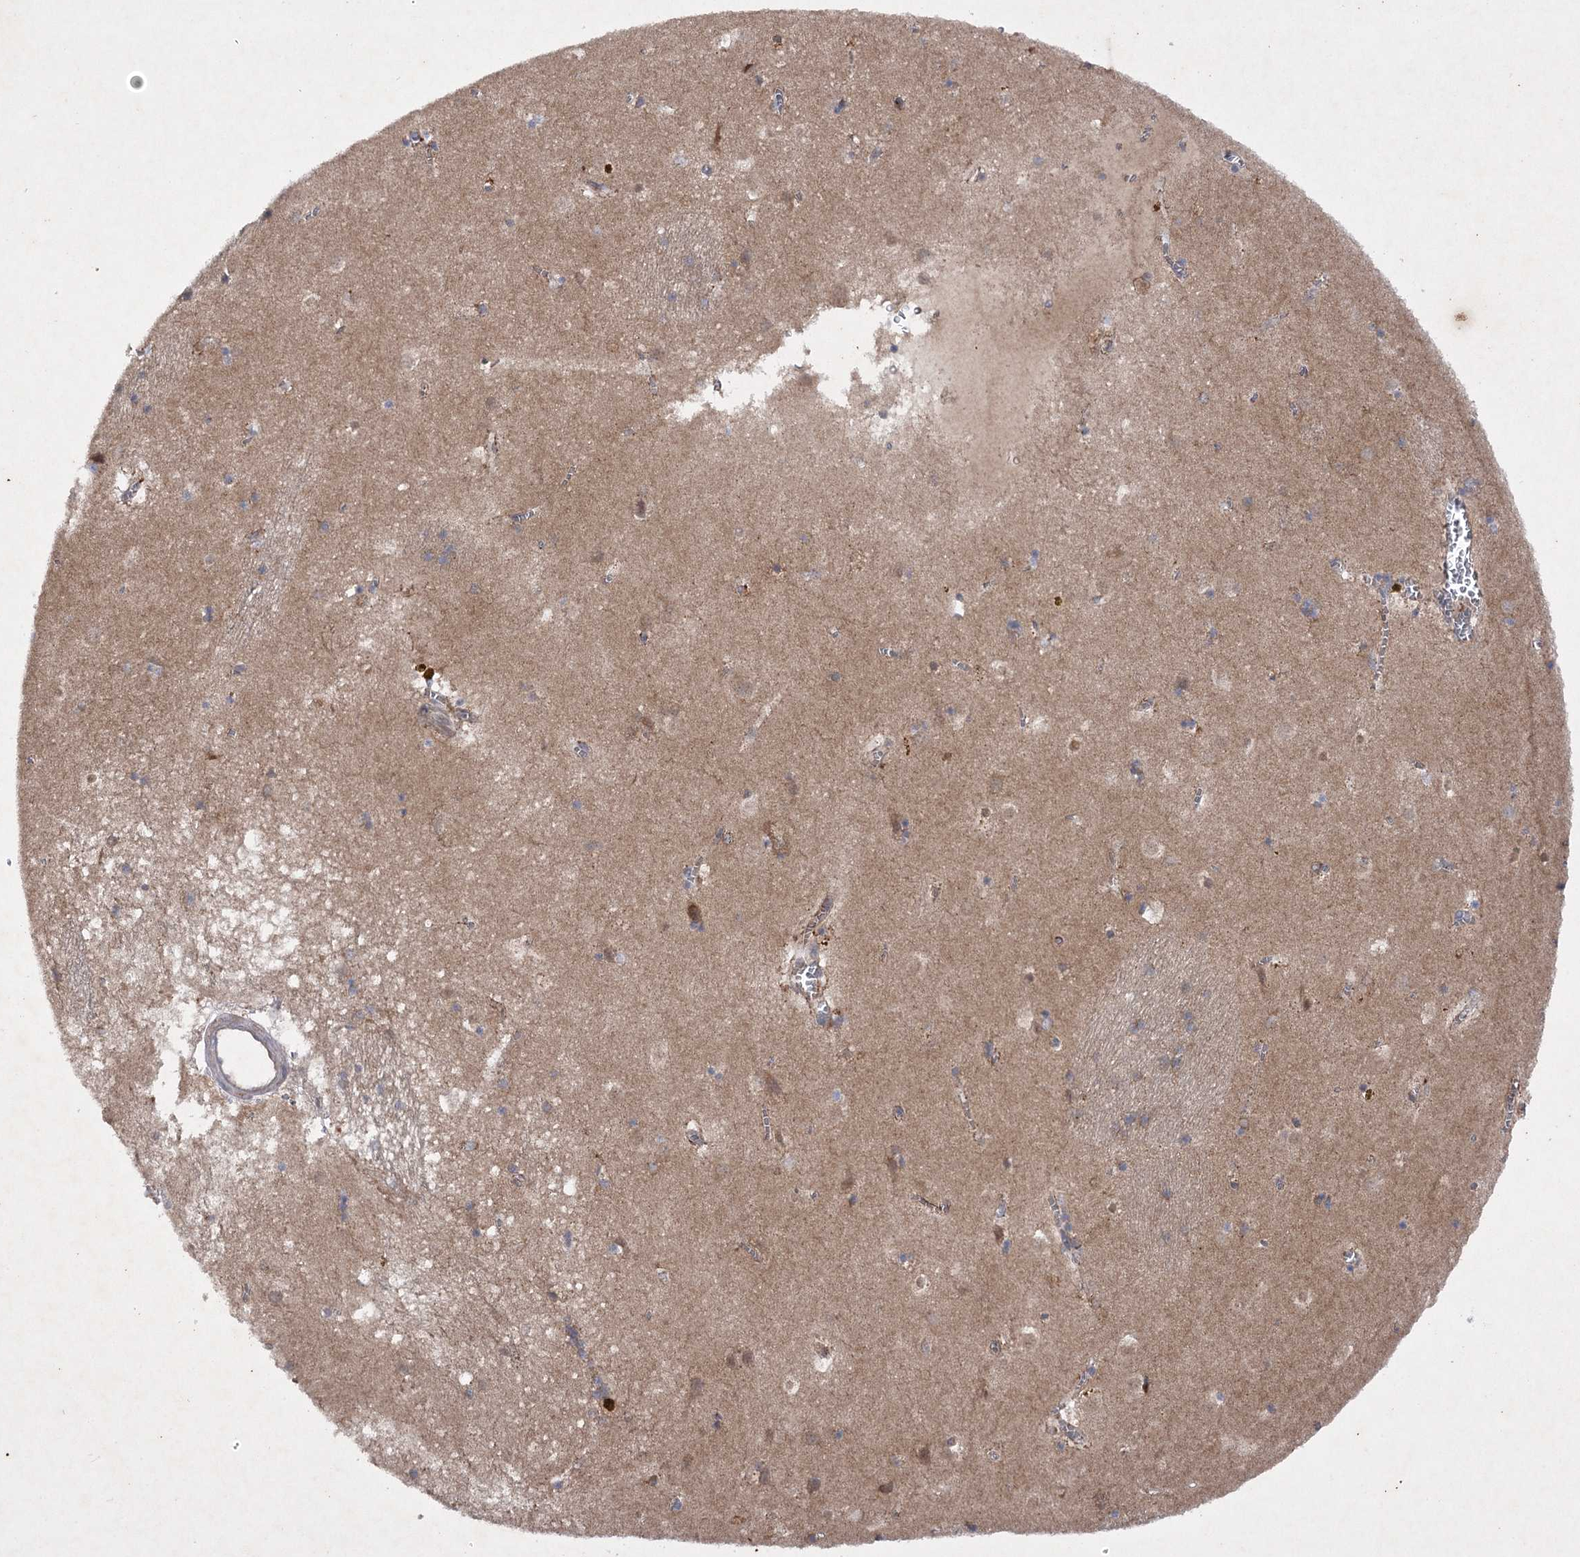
{"staining": {"intensity": "weak", "quantity": "<25%", "location": "cytoplasmic/membranous"}, "tissue": "caudate", "cell_type": "Glial cells", "image_type": "normal", "snomed": [{"axis": "morphology", "description": "Normal tissue, NOS"}, {"axis": "topography", "description": "Lateral ventricle wall"}], "caption": "Immunohistochemistry of benign human caudate shows no positivity in glial cells.", "gene": "BCR", "patient": {"sex": "male", "age": 70}}